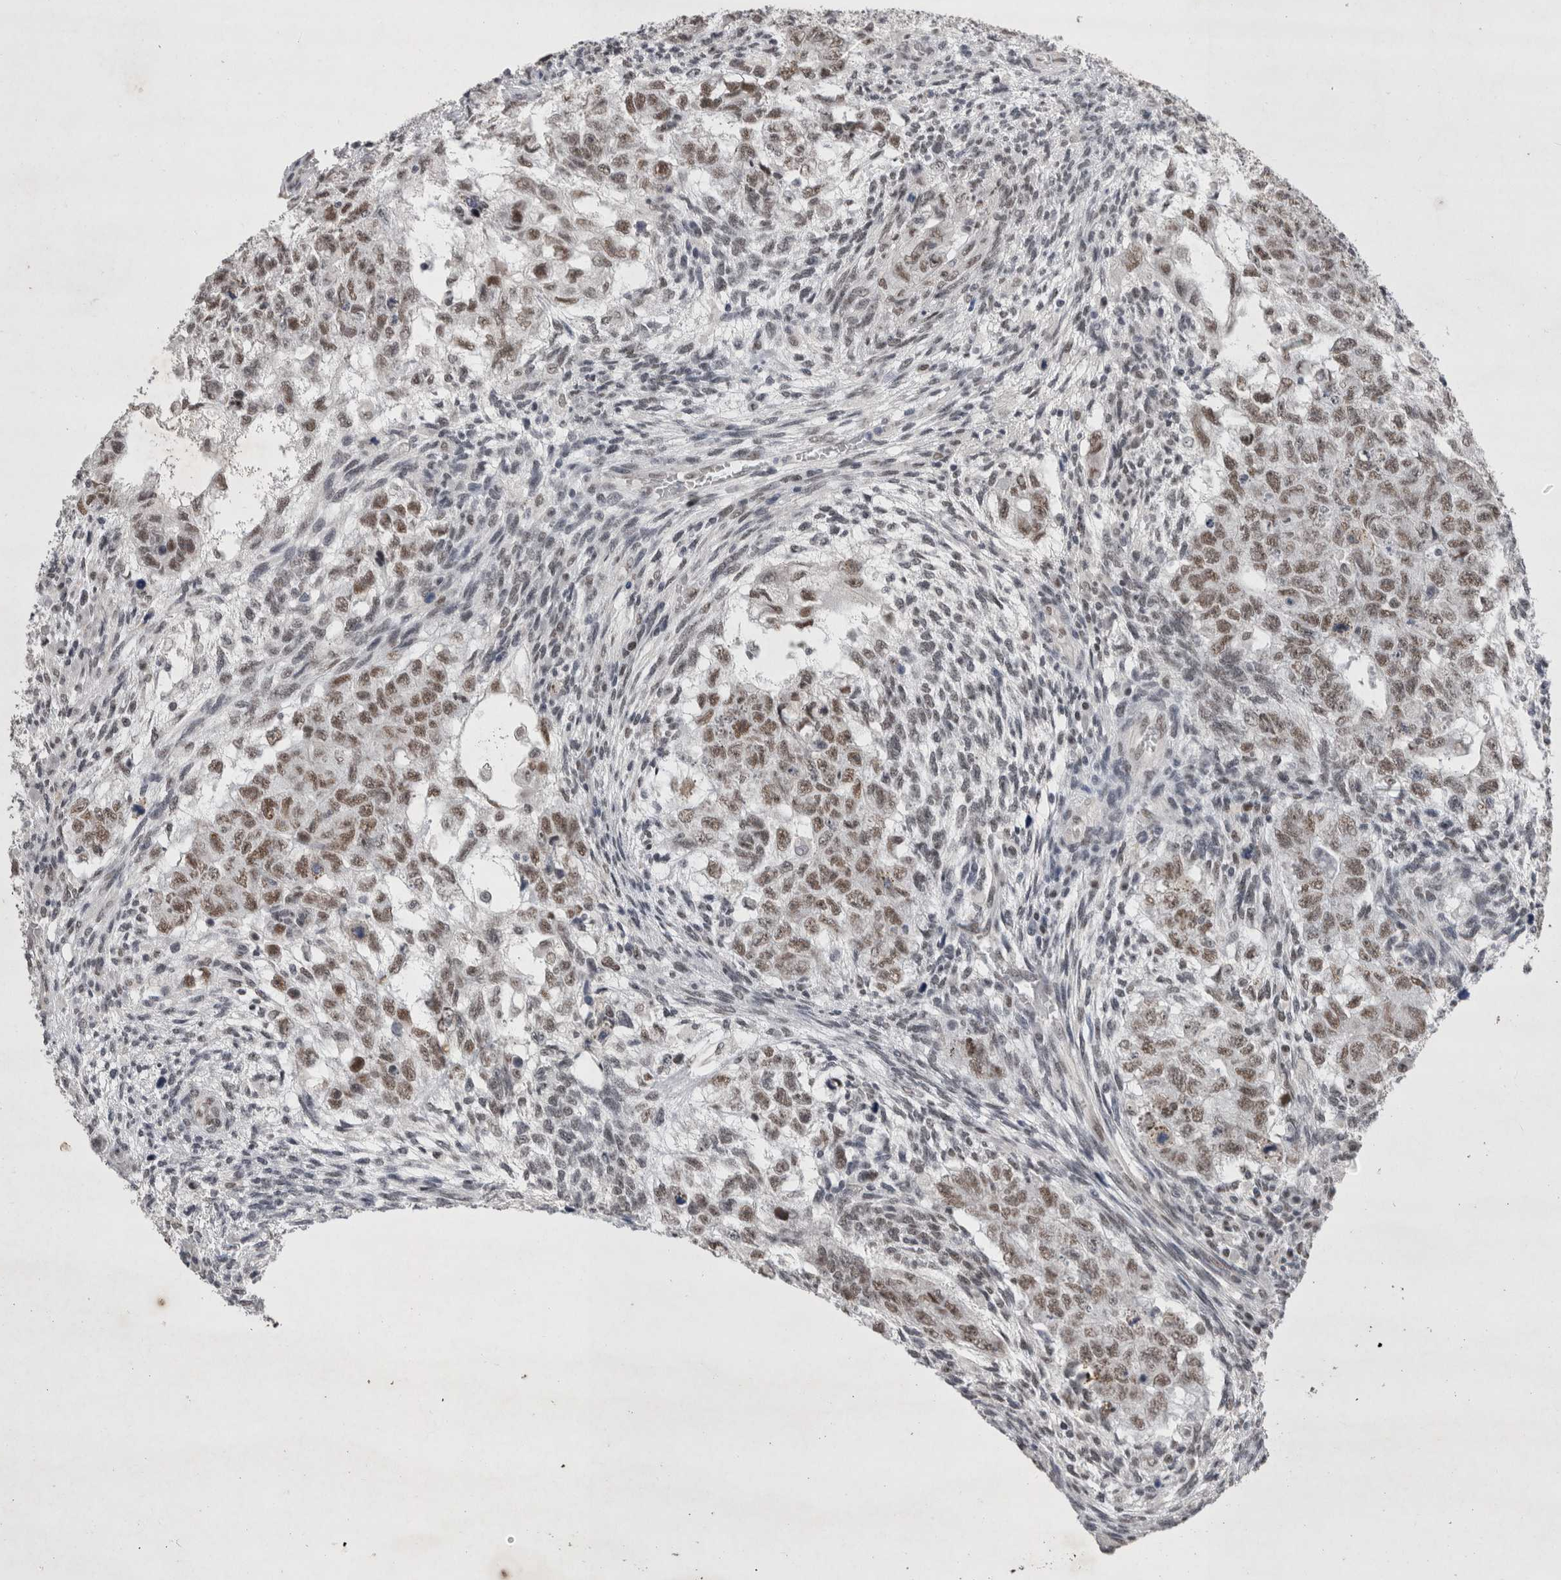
{"staining": {"intensity": "moderate", "quantity": ">75%", "location": "nuclear"}, "tissue": "testis cancer", "cell_type": "Tumor cells", "image_type": "cancer", "snomed": [{"axis": "morphology", "description": "Normal tissue, NOS"}, {"axis": "morphology", "description": "Carcinoma, Embryonal, NOS"}, {"axis": "topography", "description": "Testis"}], "caption": "Immunohistochemical staining of testis cancer (embryonal carcinoma) demonstrates medium levels of moderate nuclear protein staining in approximately >75% of tumor cells.", "gene": "RBM6", "patient": {"sex": "male", "age": 36}}